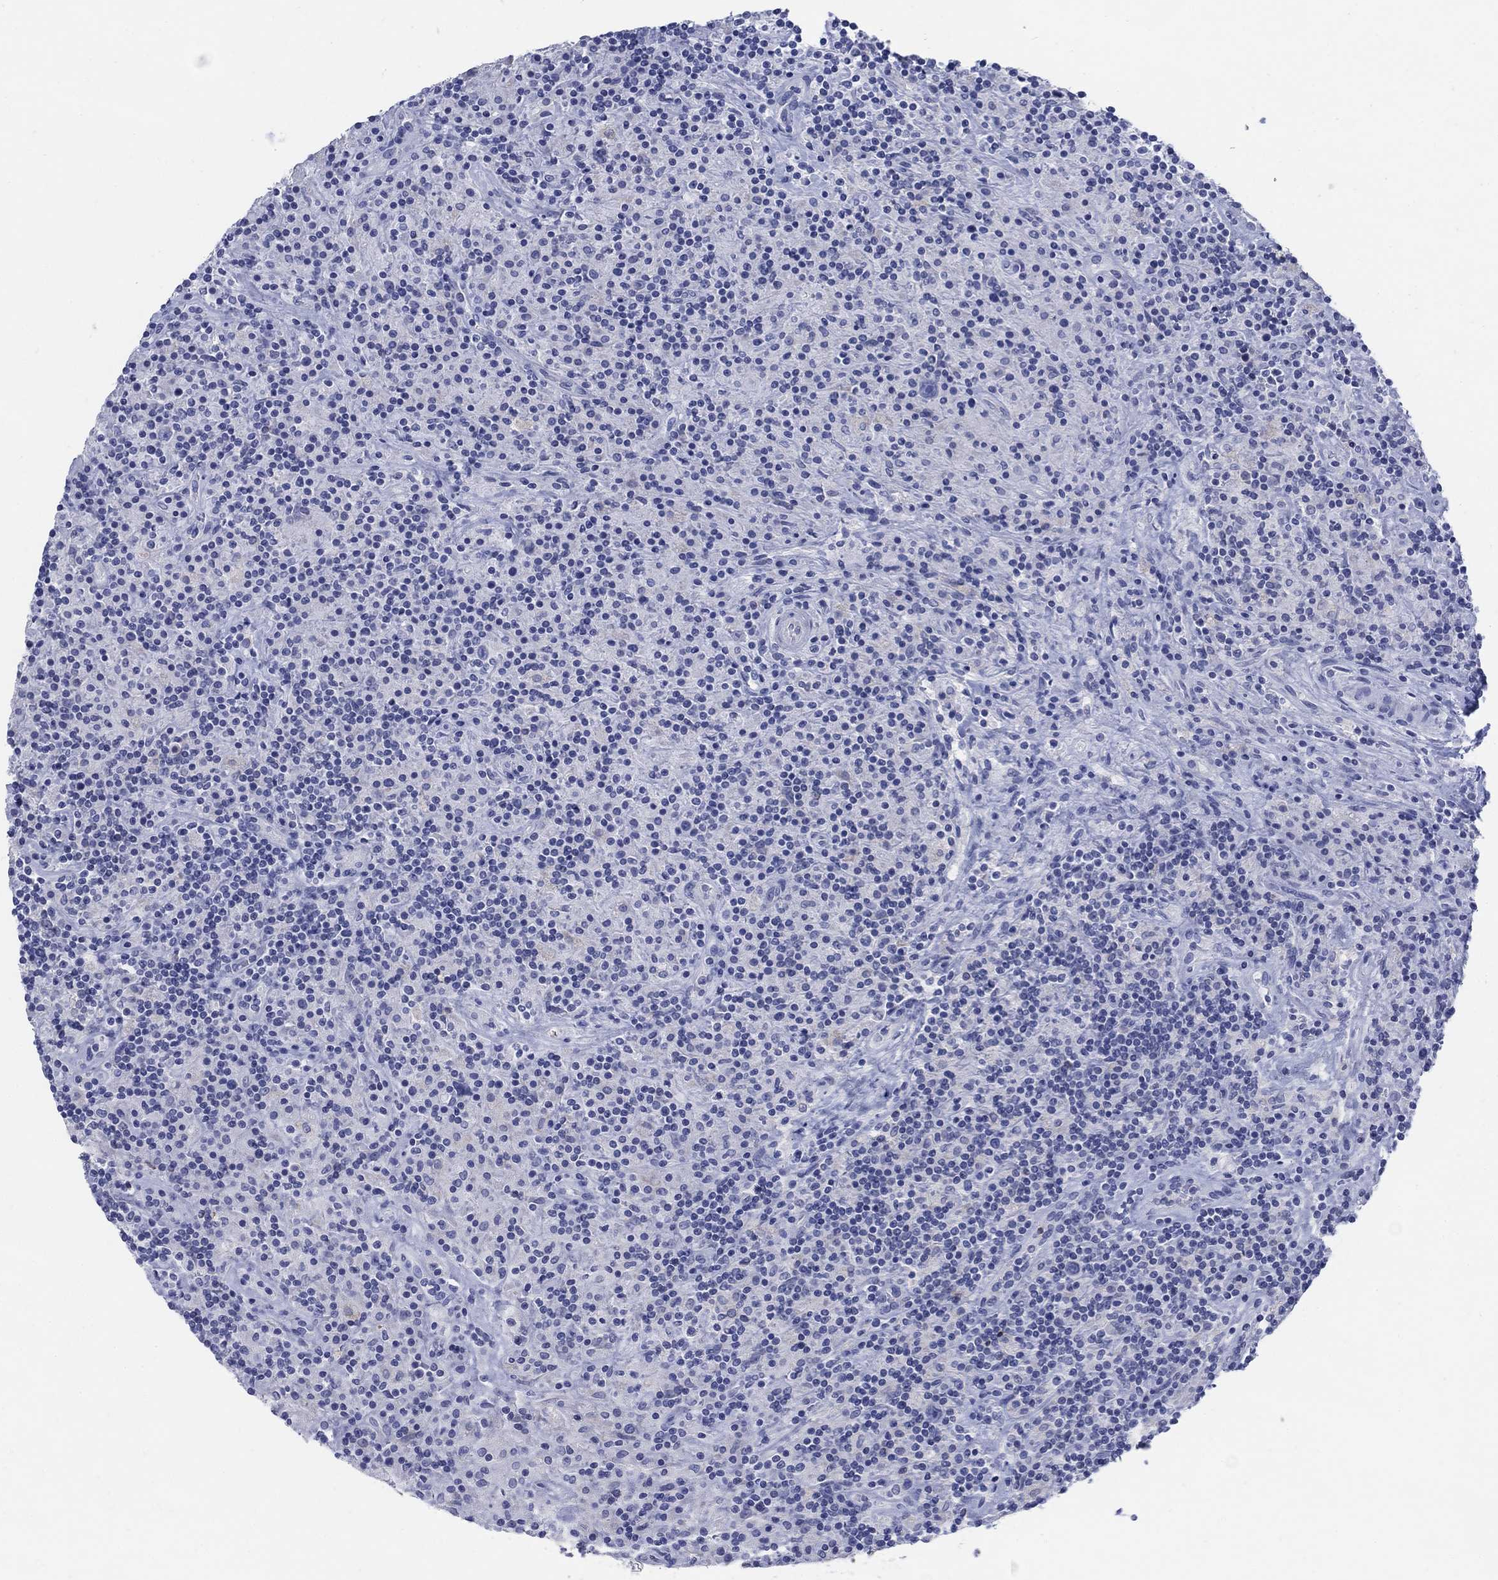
{"staining": {"intensity": "negative", "quantity": "none", "location": "none"}, "tissue": "lymphoma", "cell_type": "Tumor cells", "image_type": "cancer", "snomed": [{"axis": "morphology", "description": "Hodgkin's disease, NOS"}, {"axis": "topography", "description": "Lymph node"}], "caption": "IHC photomicrograph of Hodgkin's disease stained for a protein (brown), which shows no staining in tumor cells. (Immunohistochemistry (ihc), brightfield microscopy, high magnification).", "gene": "SCCPDH", "patient": {"sex": "male", "age": 70}}